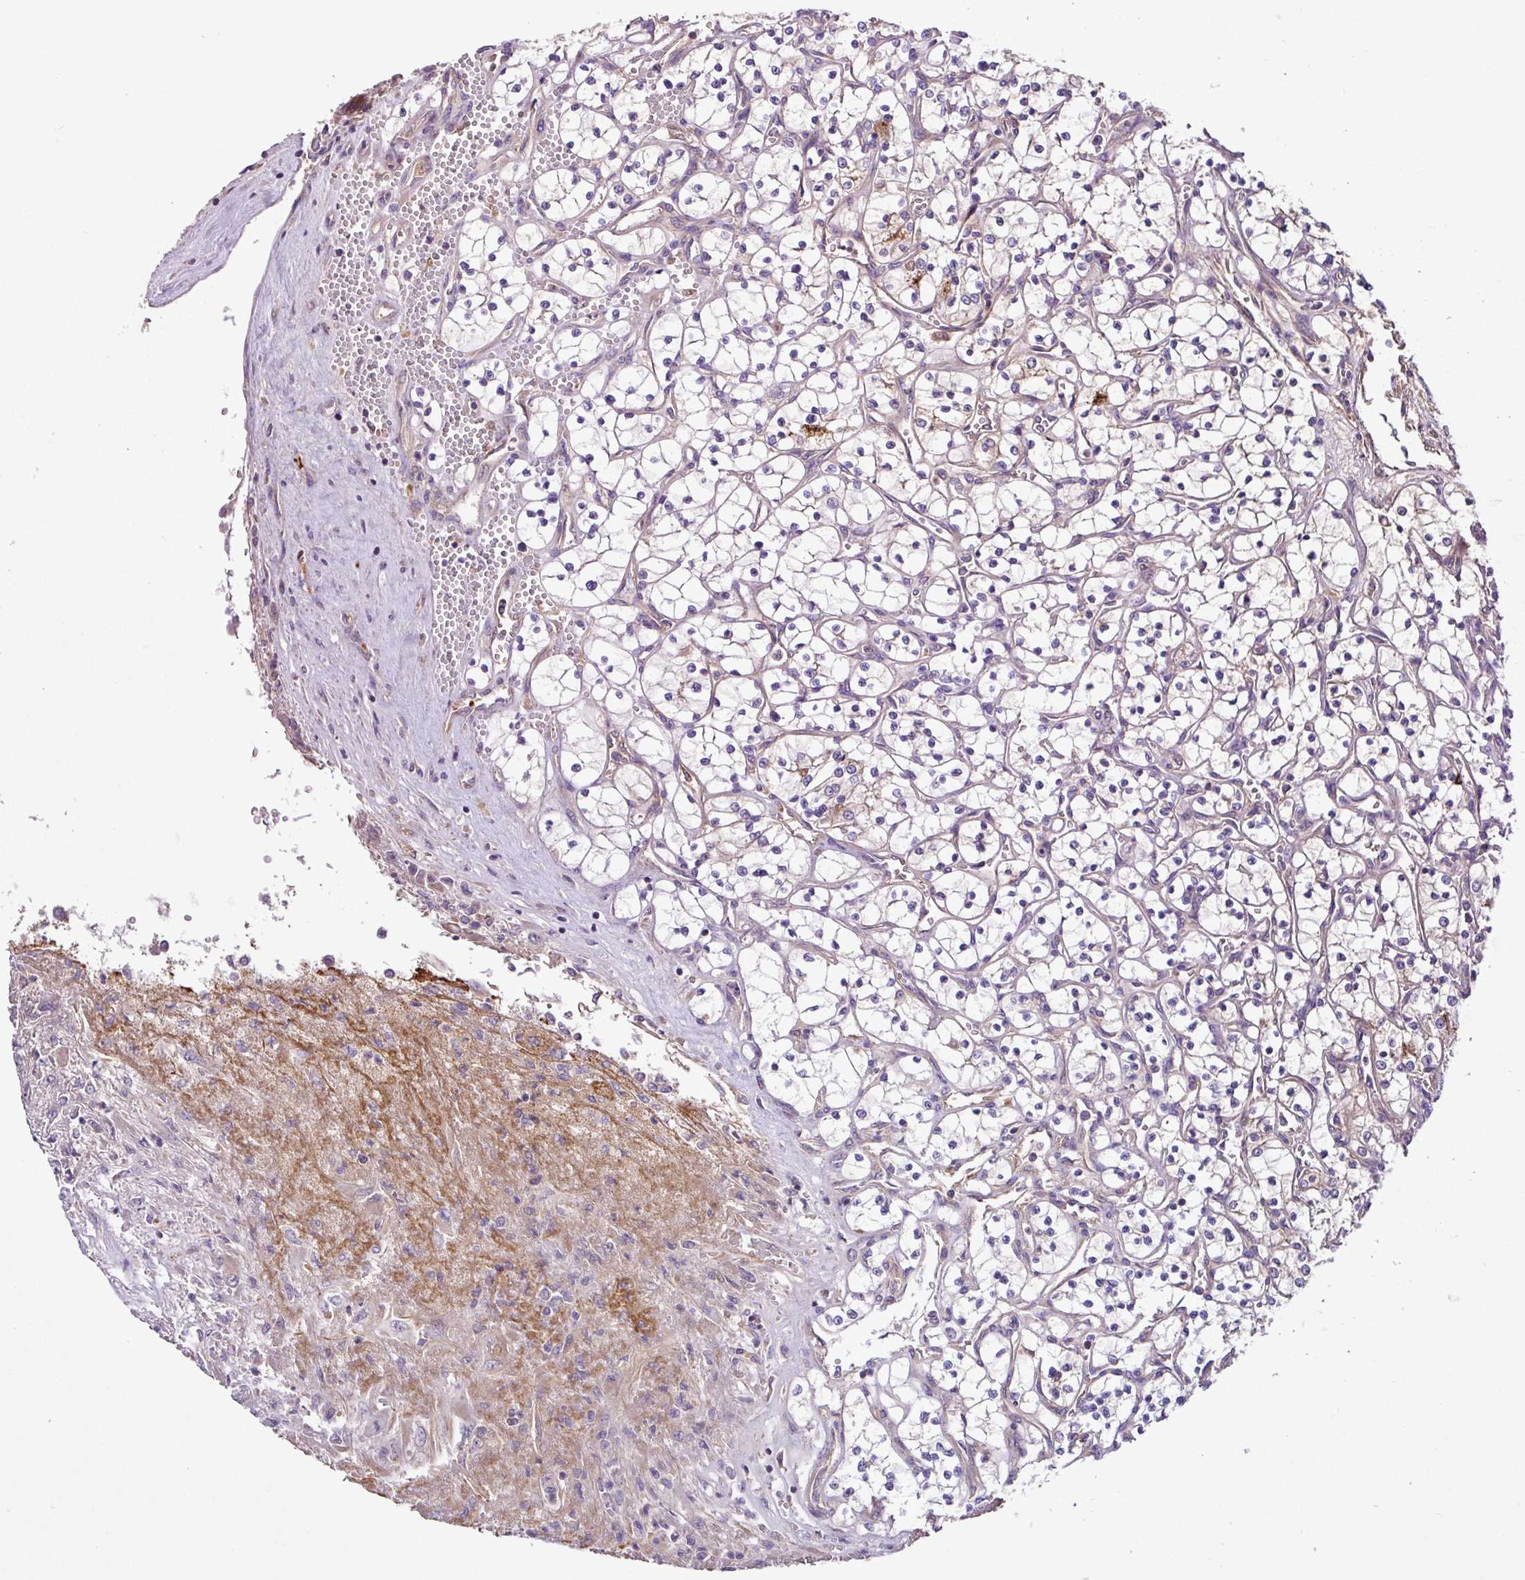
{"staining": {"intensity": "negative", "quantity": "none", "location": "none"}, "tissue": "renal cancer", "cell_type": "Tumor cells", "image_type": "cancer", "snomed": [{"axis": "morphology", "description": "Adenocarcinoma, NOS"}, {"axis": "topography", "description": "Kidney"}], "caption": "This is an immunohistochemistry (IHC) histopathology image of human renal cancer. There is no positivity in tumor cells.", "gene": "ZNF266", "patient": {"sex": "female", "age": 69}}